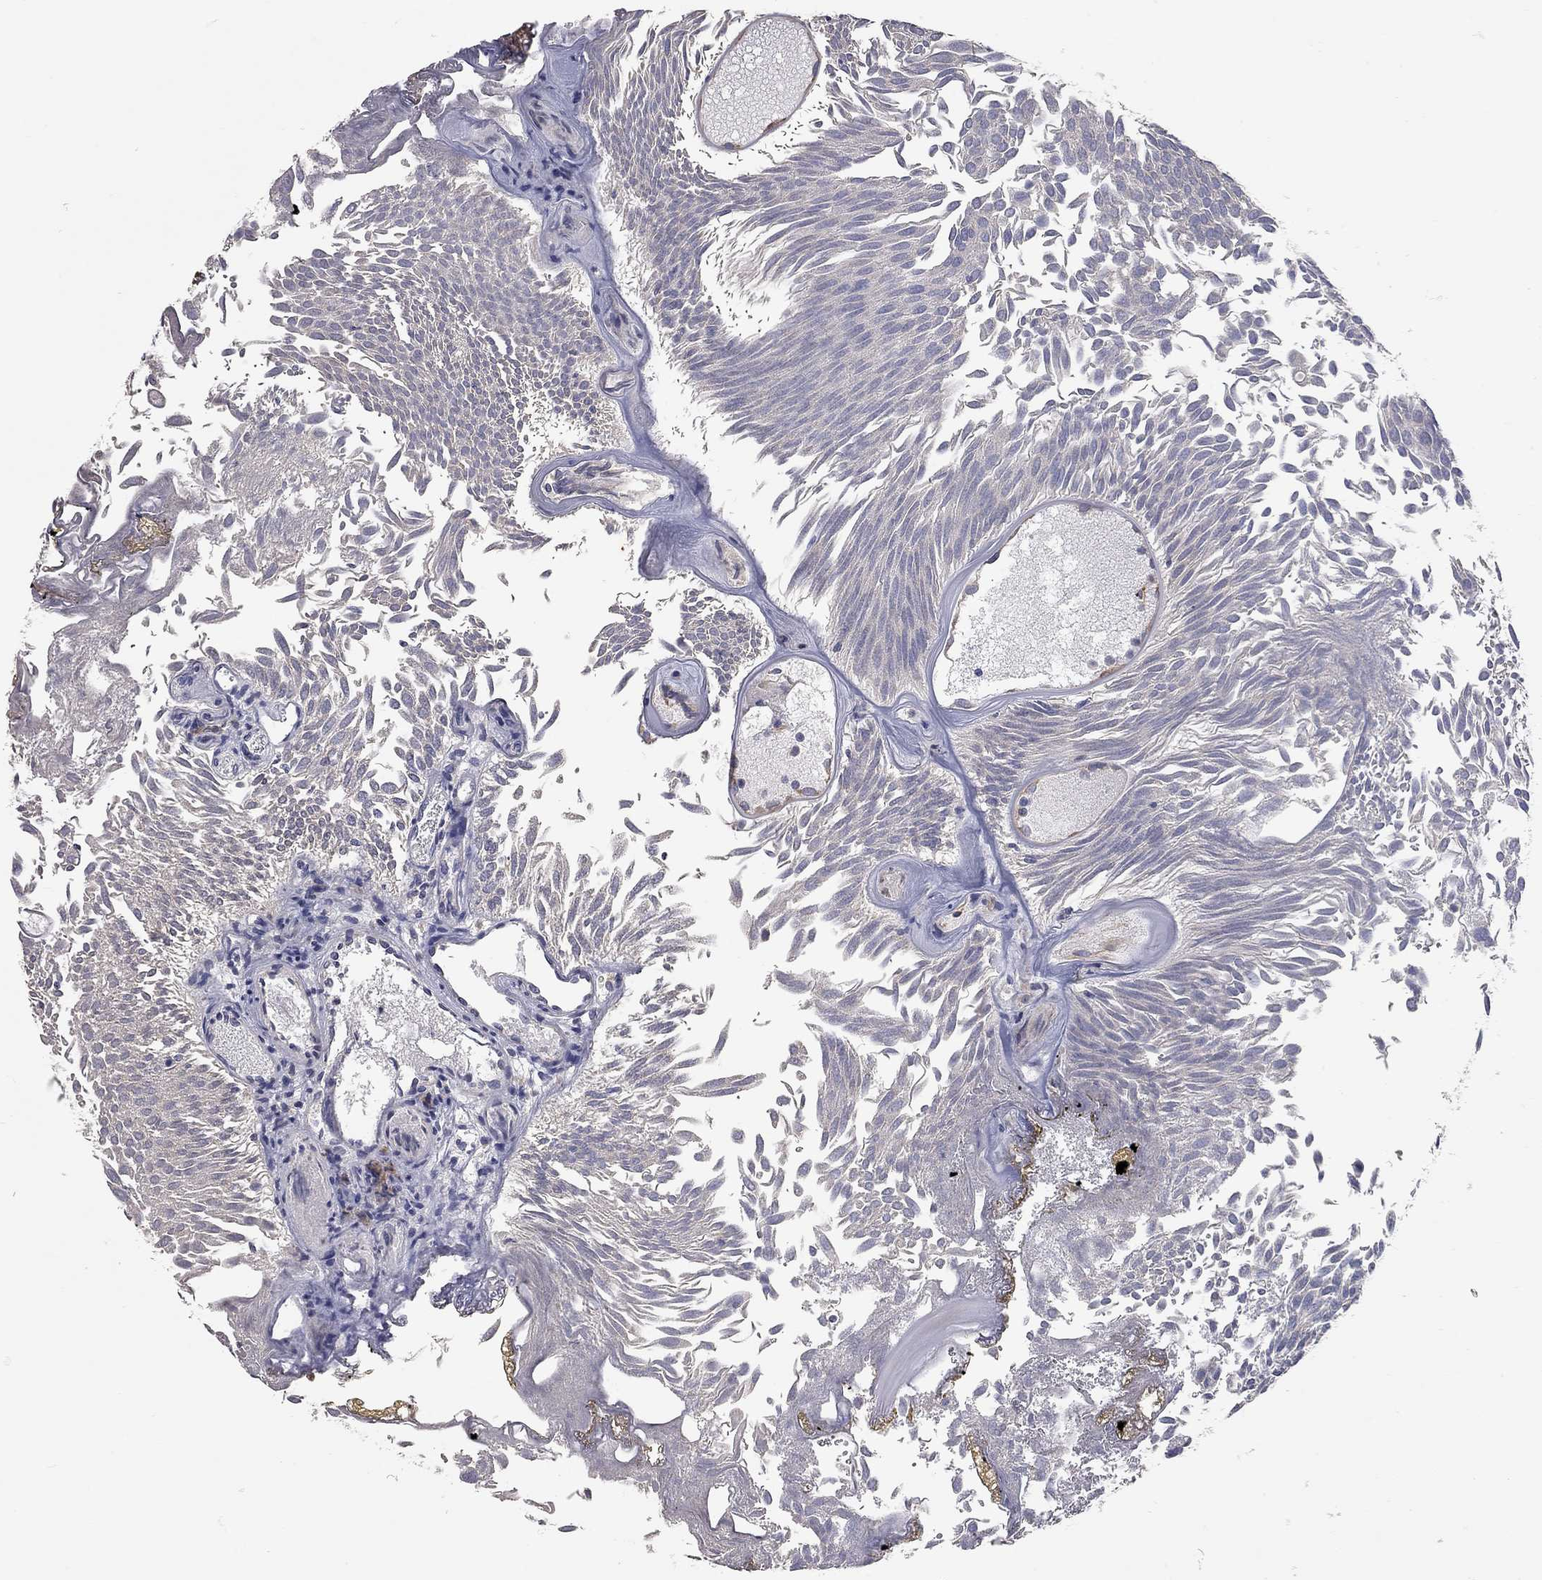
{"staining": {"intensity": "negative", "quantity": "none", "location": "none"}, "tissue": "urothelial cancer", "cell_type": "Tumor cells", "image_type": "cancer", "snomed": [{"axis": "morphology", "description": "Urothelial carcinoma, Low grade"}, {"axis": "topography", "description": "Urinary bladder"}], "caption": "A histopathology image of human low-grade urothelial carcinoma is negative for staining in tumor cells. The staining was performed using DAB to visualize the protein expression in brown, while the nuclei were stained in blue with hematoxylin (Magnification: 20x).", "gene": "XAGE2", "patient": {"sex": "male", "age": 52}}